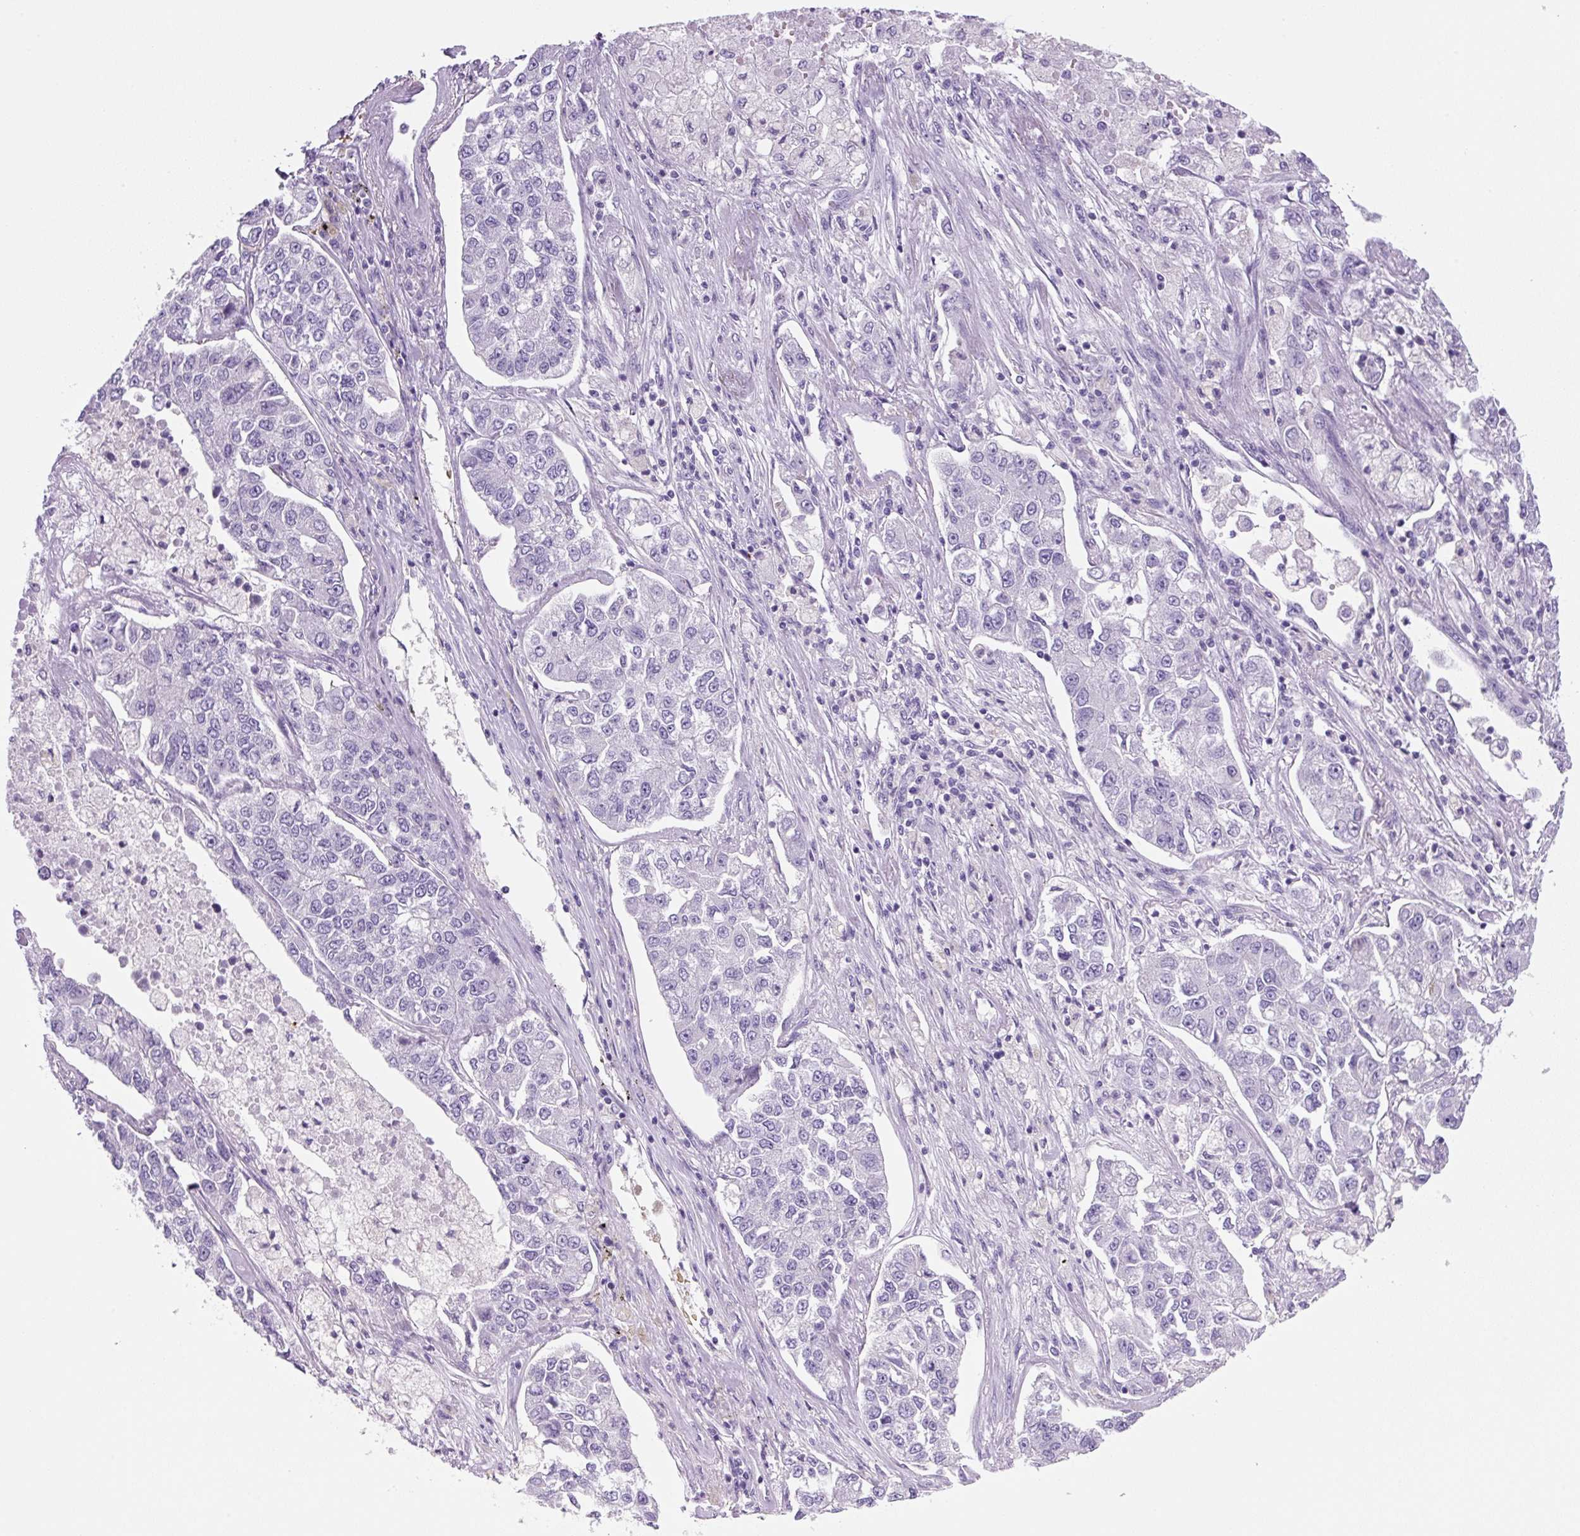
{"staining": {"intensity": "negative", "quantity": "none", "location": "none"}, "tissue": "lung cancer", "cell_type": "Tumor cells", "image_type": "cancer", "snomed": [{"axis": "morphology", "description": "Adenocarcinoma, NOS"}, {"axis": "topography", "description": "Lung"}], "caption": "Lung adenocarcinoma was stained to show a protein in brown. There is no significant staining in tumor cells. The staining is performed using DAB brown chromogen with nuclei counter-stained in using hematoxylin.", "gene": "PRRT1", "patient": {"sex": "male", "age": 49}}